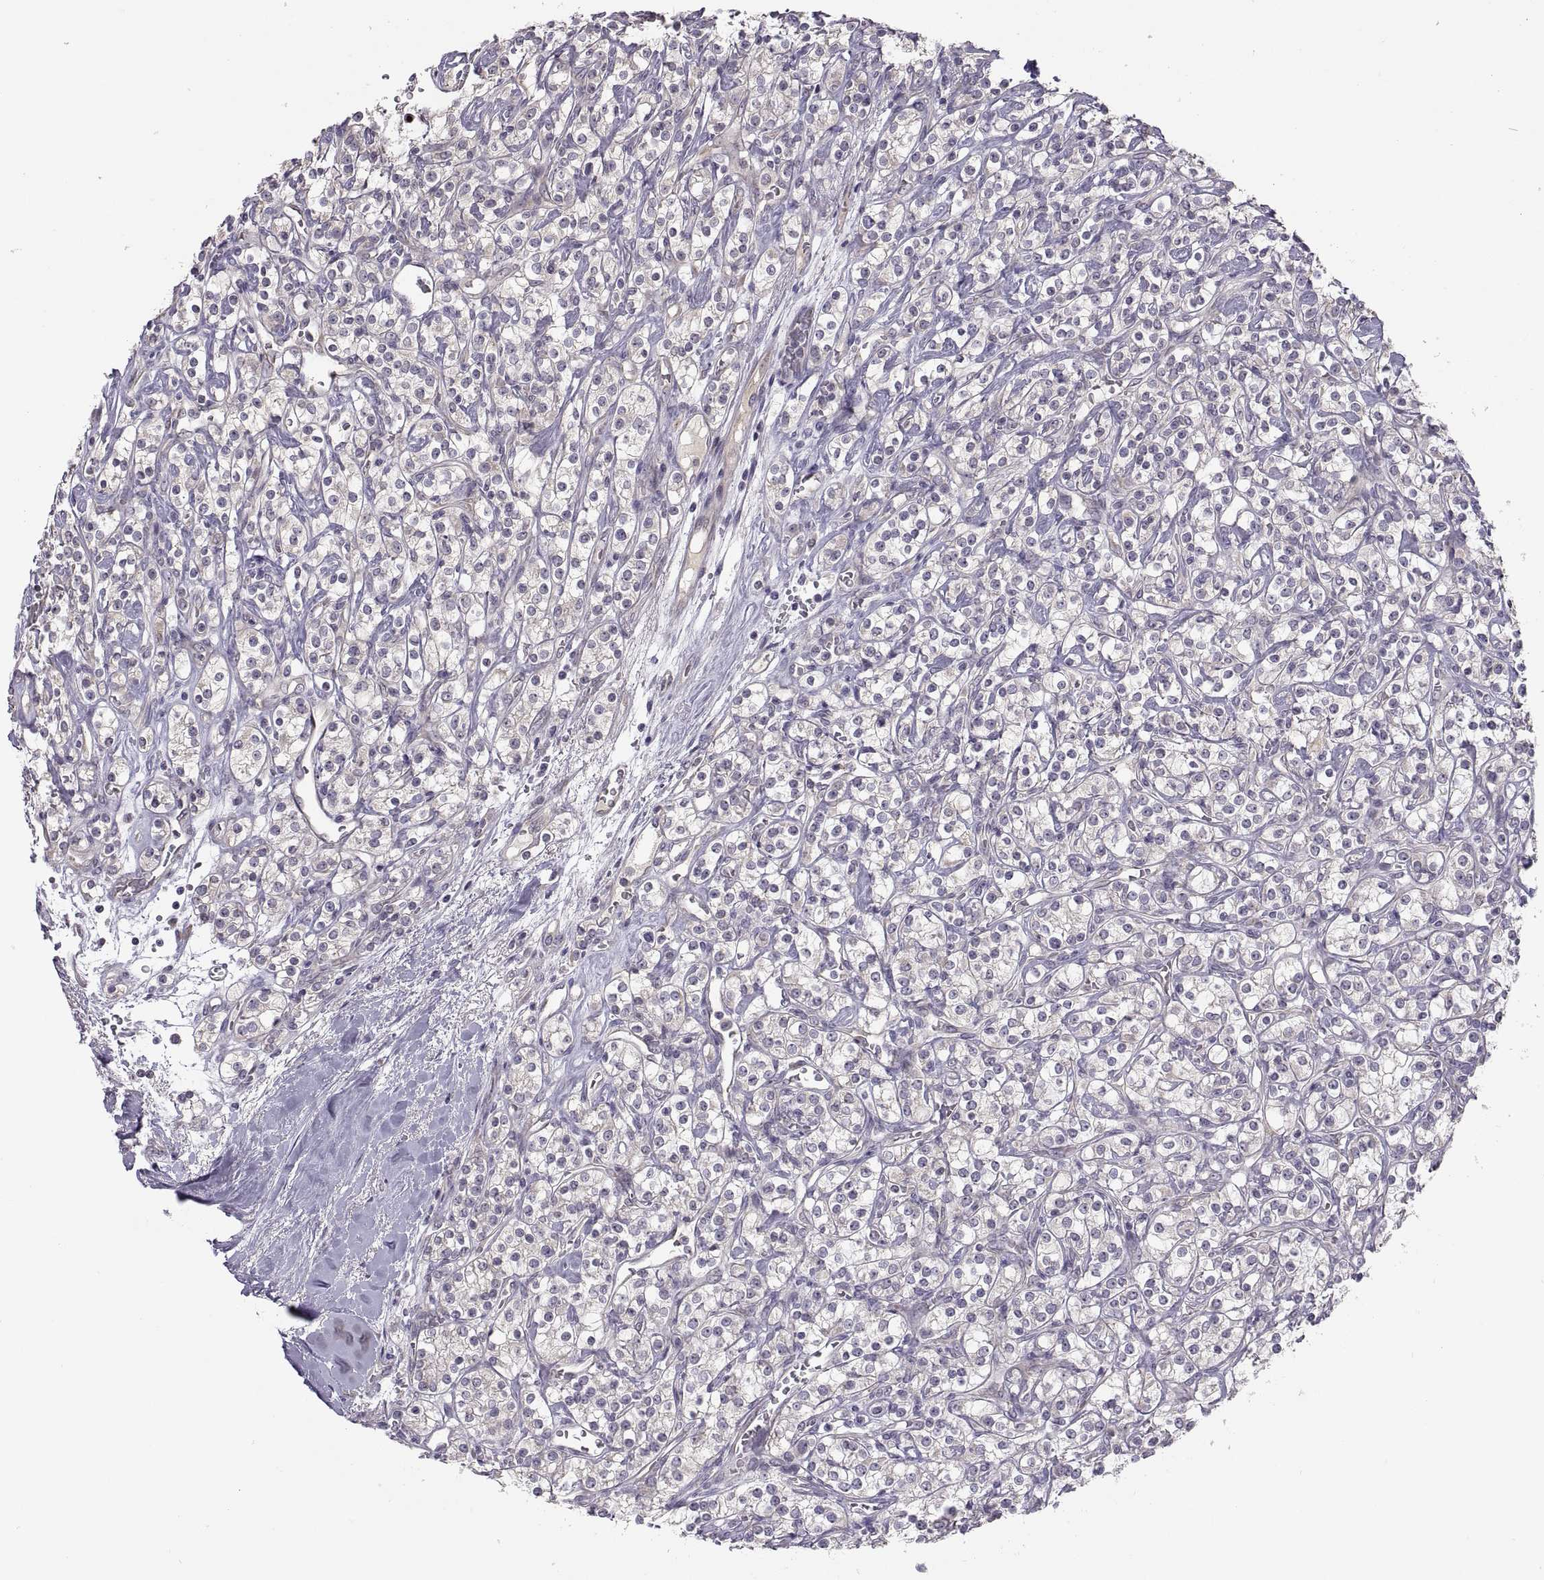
{"staining": {"intensity": "negative", "quantity": "none", "location": "none"}, "tissue": "renal cancer", "cell_type": "Tumor cells", "image_type": "cancer", "snomed": [{"axis": "morphology", "description": "Adenocarcinoma, NOS"}, {"axis": "topography", "description": "Kidney"}], "caption": "IHC micrograph of renal cancer stained for a protein (brown), which displays no expression in tumor cells.", "gene": "ACSBG2", "patient": {"sex": "male", "age": 77}}